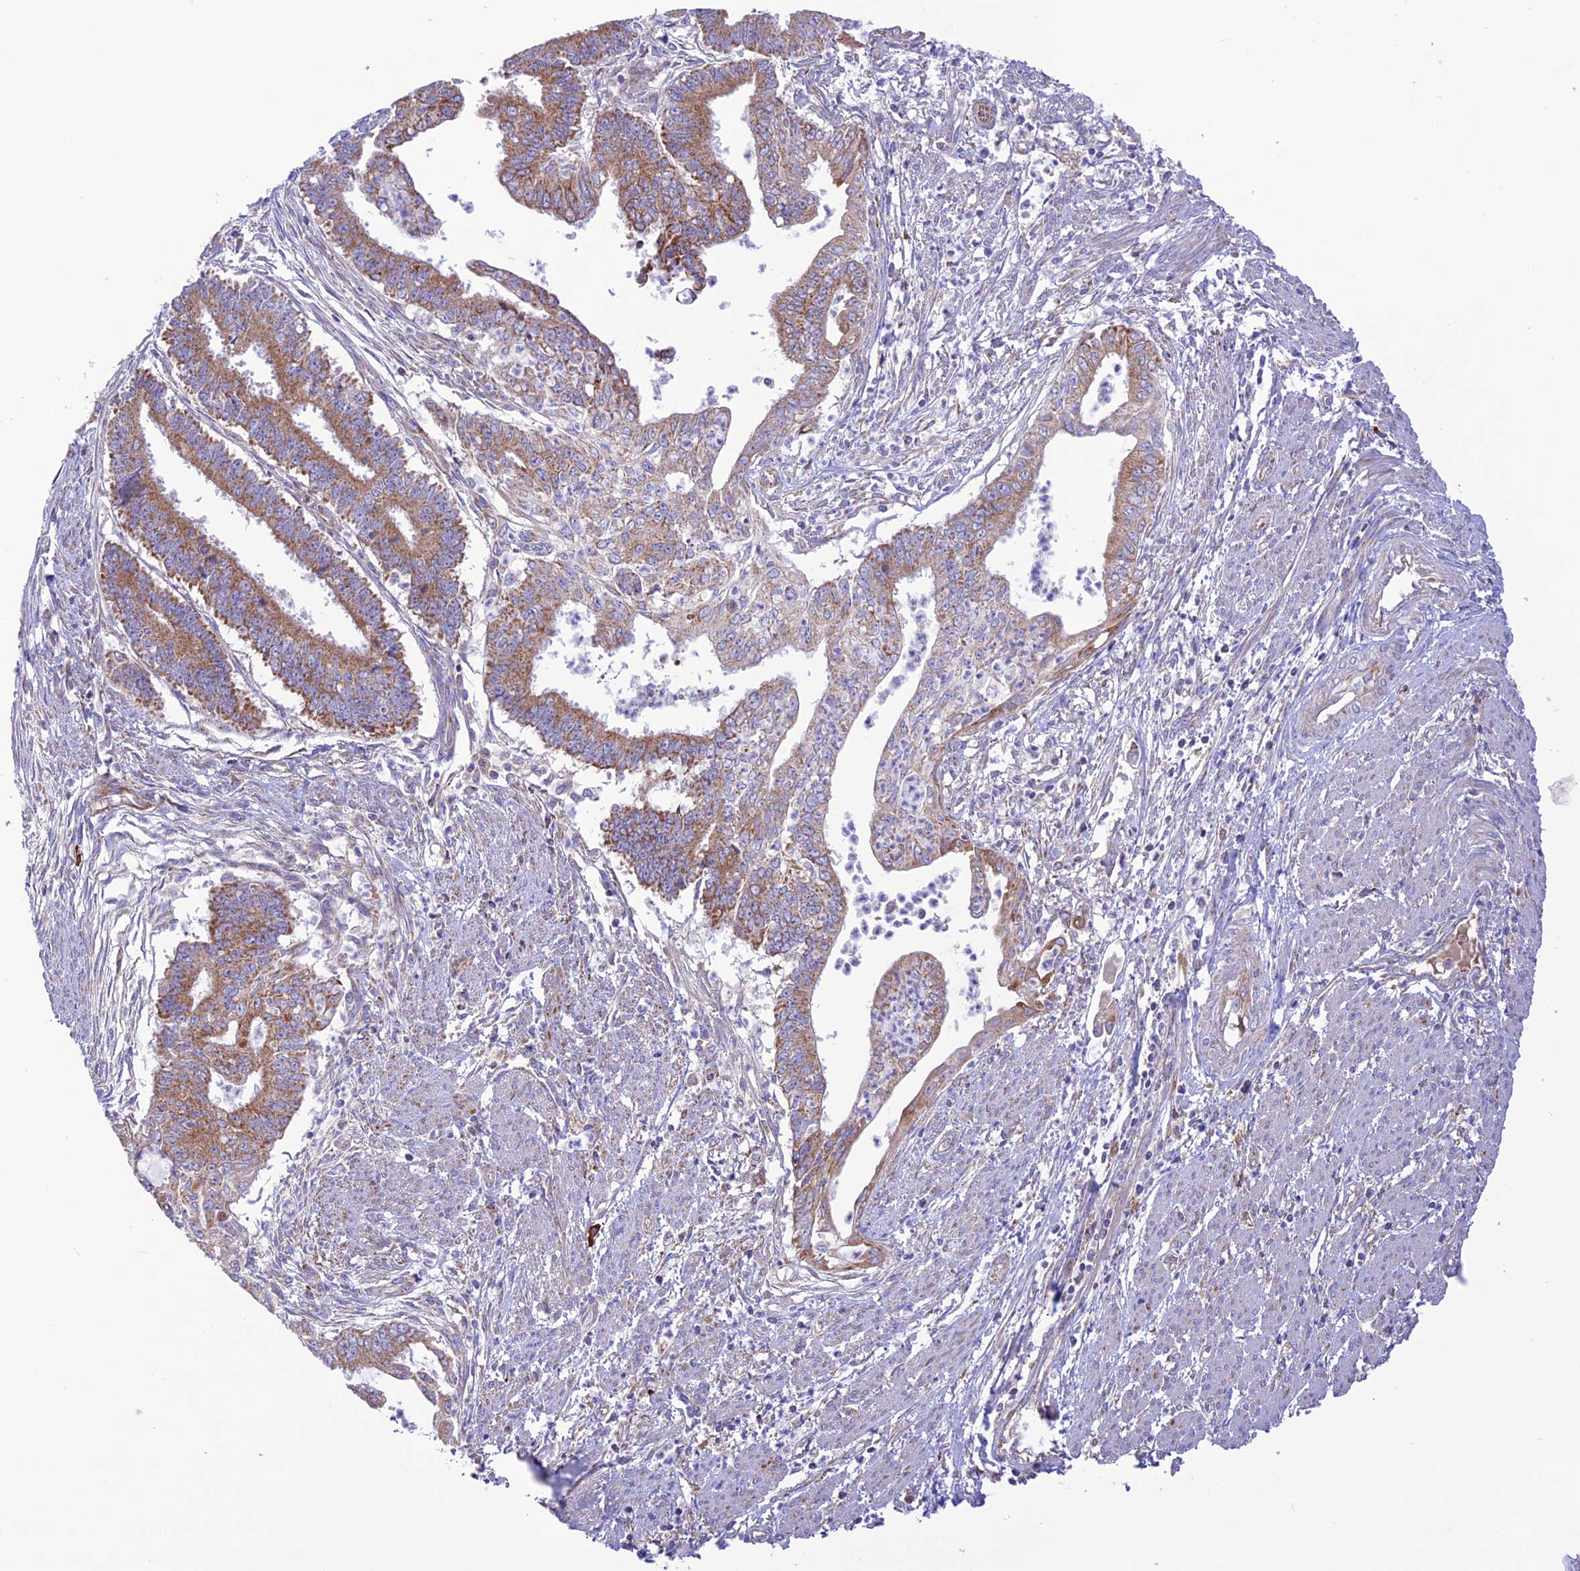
{"staining": {"intensity": "moderate", "quantity": "25%-75%", "location": "cytoplasmic/membranous"}, "tissue": "endometrial cancer", "cell_type": "Tumor cells", "image_type": "cancer", "snomed": [{"axis": "morphology", "description": "Adenocarcinoma, NOS"}, {"axis": "topography", "description": "Endometrium"}], "caption": "Protein staining of endometrial cancer tissue reveals moderate cytoplasmic/membranous expression in approximately 25%-75% of tumor cells.", "gene": "UAP1L1", "patient": {"sex": "female", "age": 73}}